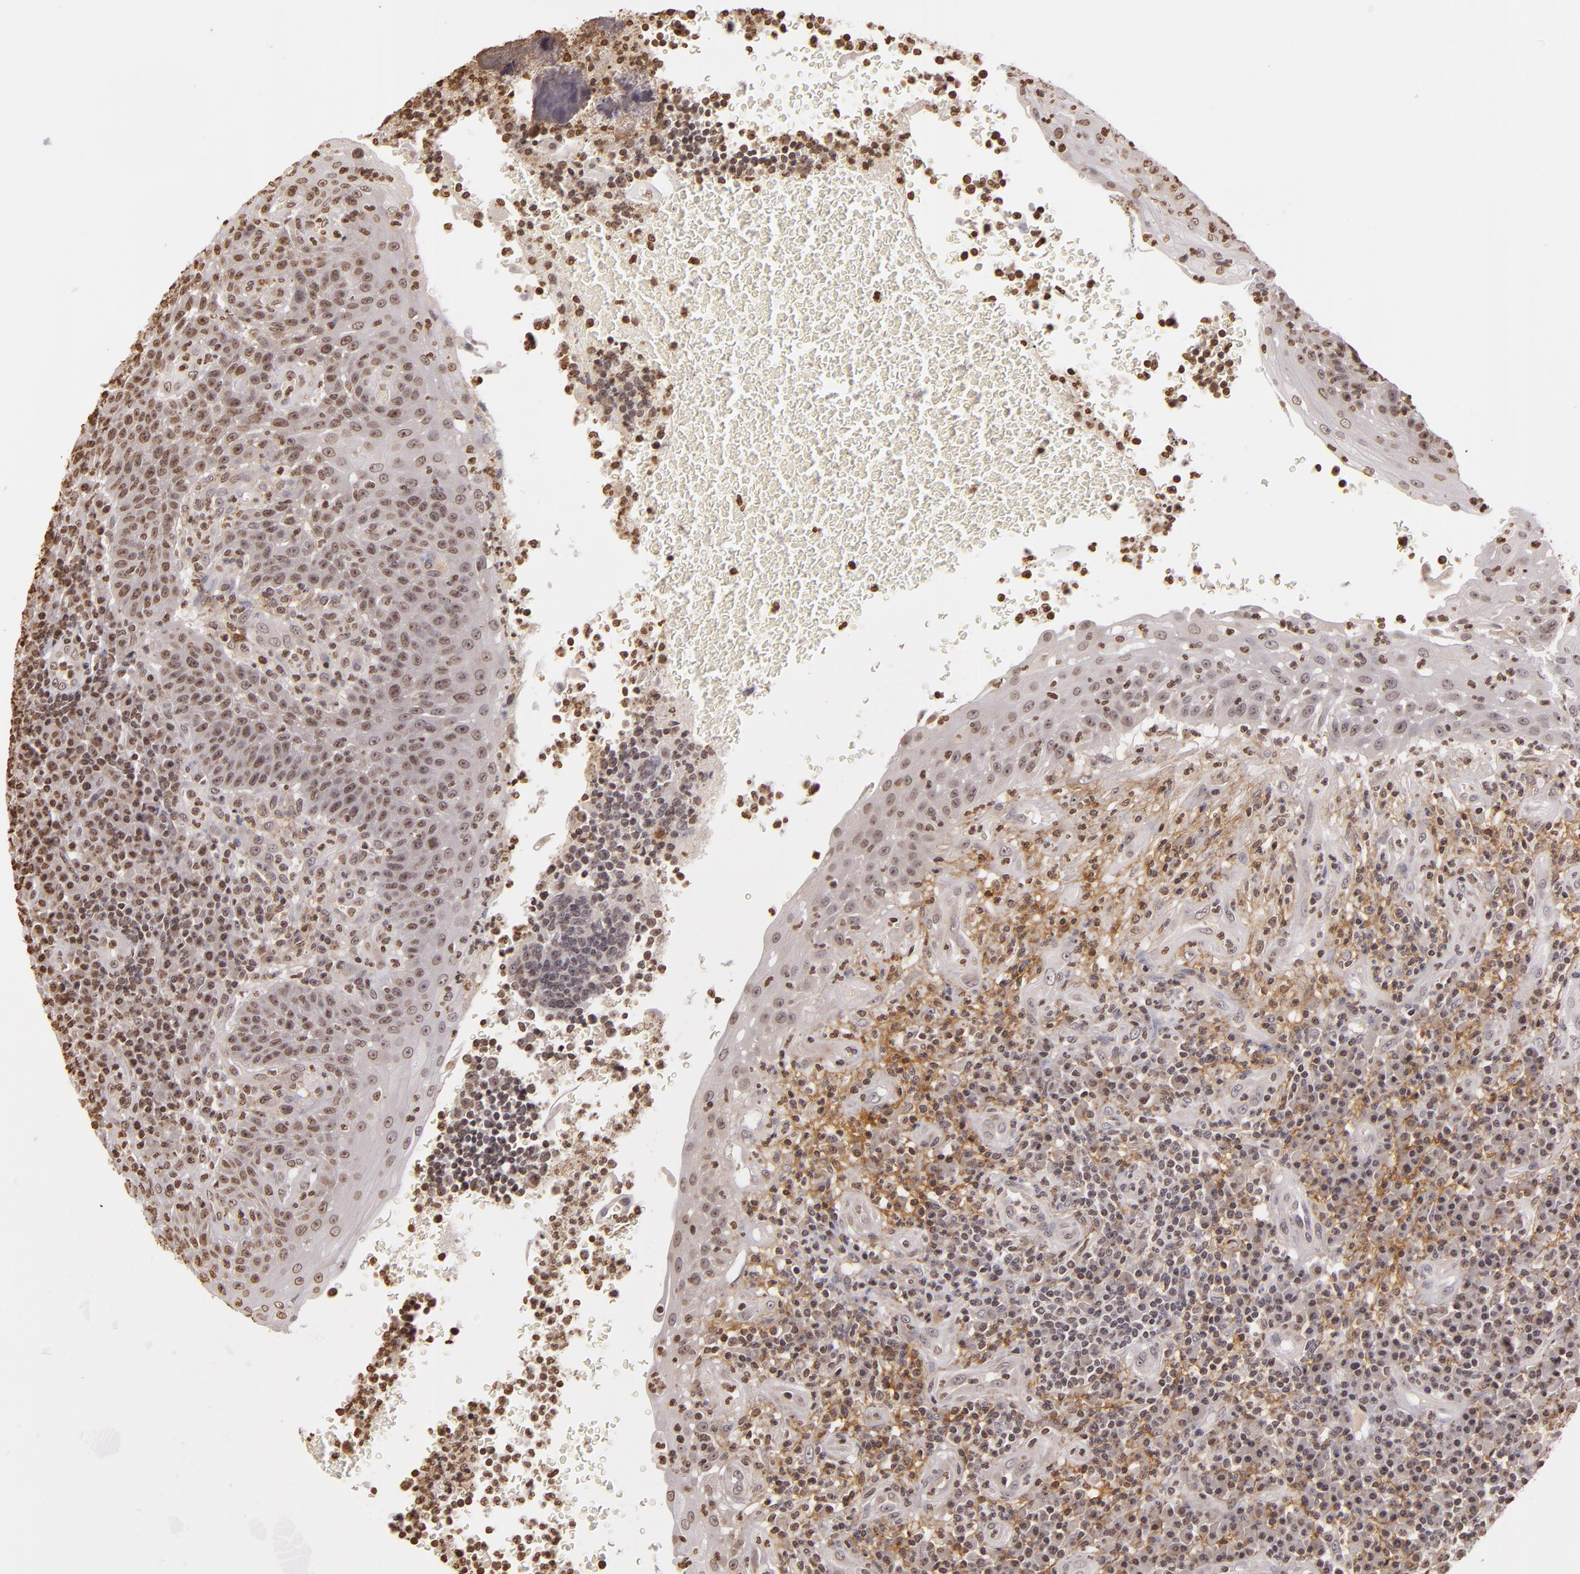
{"staining": {"intensity": "weak", "quantity": "<25%", "location": "nuclear"}, "tissue": "tonsil", "cell_type": "Germinal center cells", "image_type": "normal", "snomed": [{"axis": "morphology", "description": "Normal tissue, NOS"}, {"axis": "topography", "description": "Tonsil"}], "caption": "Protein analysis of benign tonsil reveals no significant positivity in germinal center cells.", "gene": "THRB", "patient": {"sex": "female", "age": 40}}